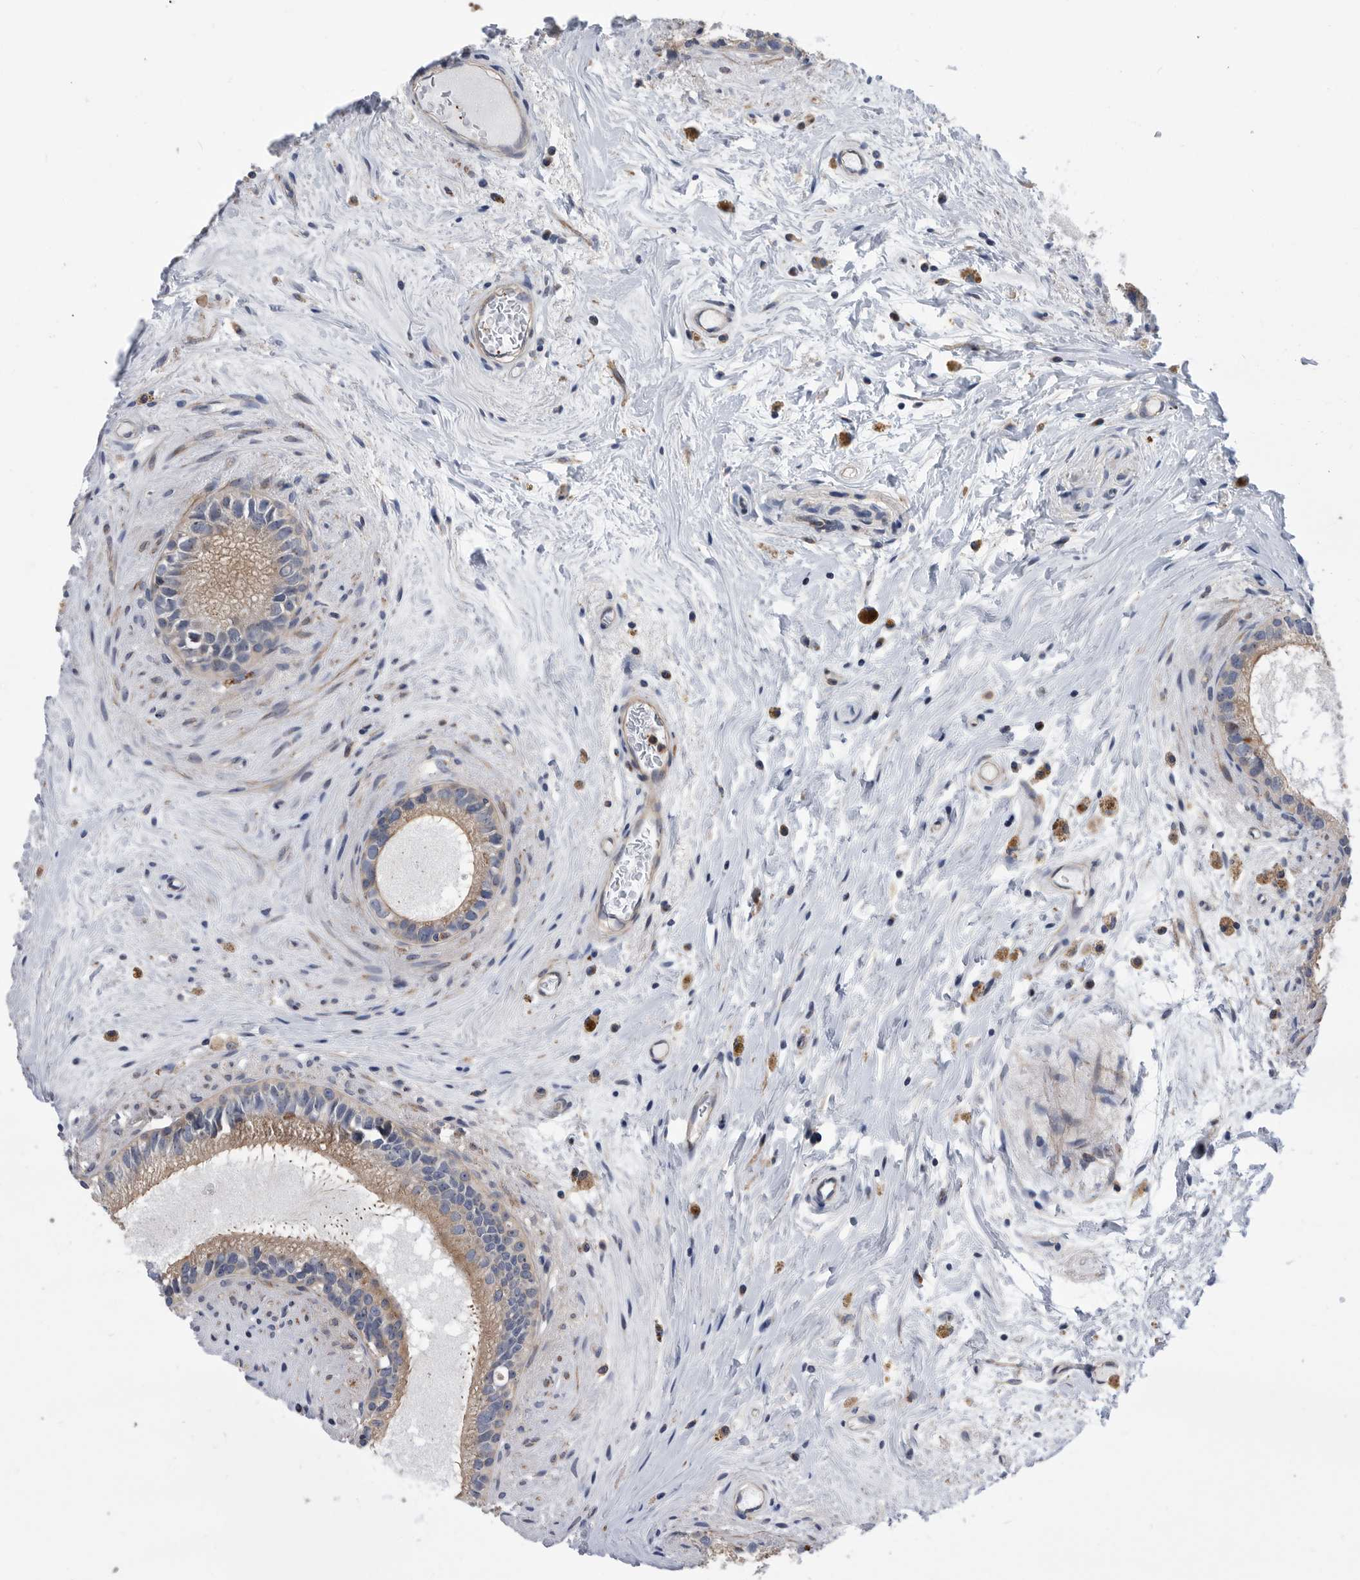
{"staining": {"intensity": "moderate", "quantity": ">75%", "location": "cytoplasmic/membranous"}, "tissue": "epididymis", "cell_type": "Glandular cells", "image_type": "normal", "snomed": [{"axis": "morphology", "description": "Normal tissue, NOS"}, {"axis": "topography", "description": "Epididymis"}], "caption": "An immunohistochemistry (IHC) photomicrograph of benign tissue is shown. Protein staining in brown labels moderate cytoplasmic/membranous positivity in epididymis within glandular cells.", "gene": "BAIAP3", "patient": {"sex": "male", "age": 80}}